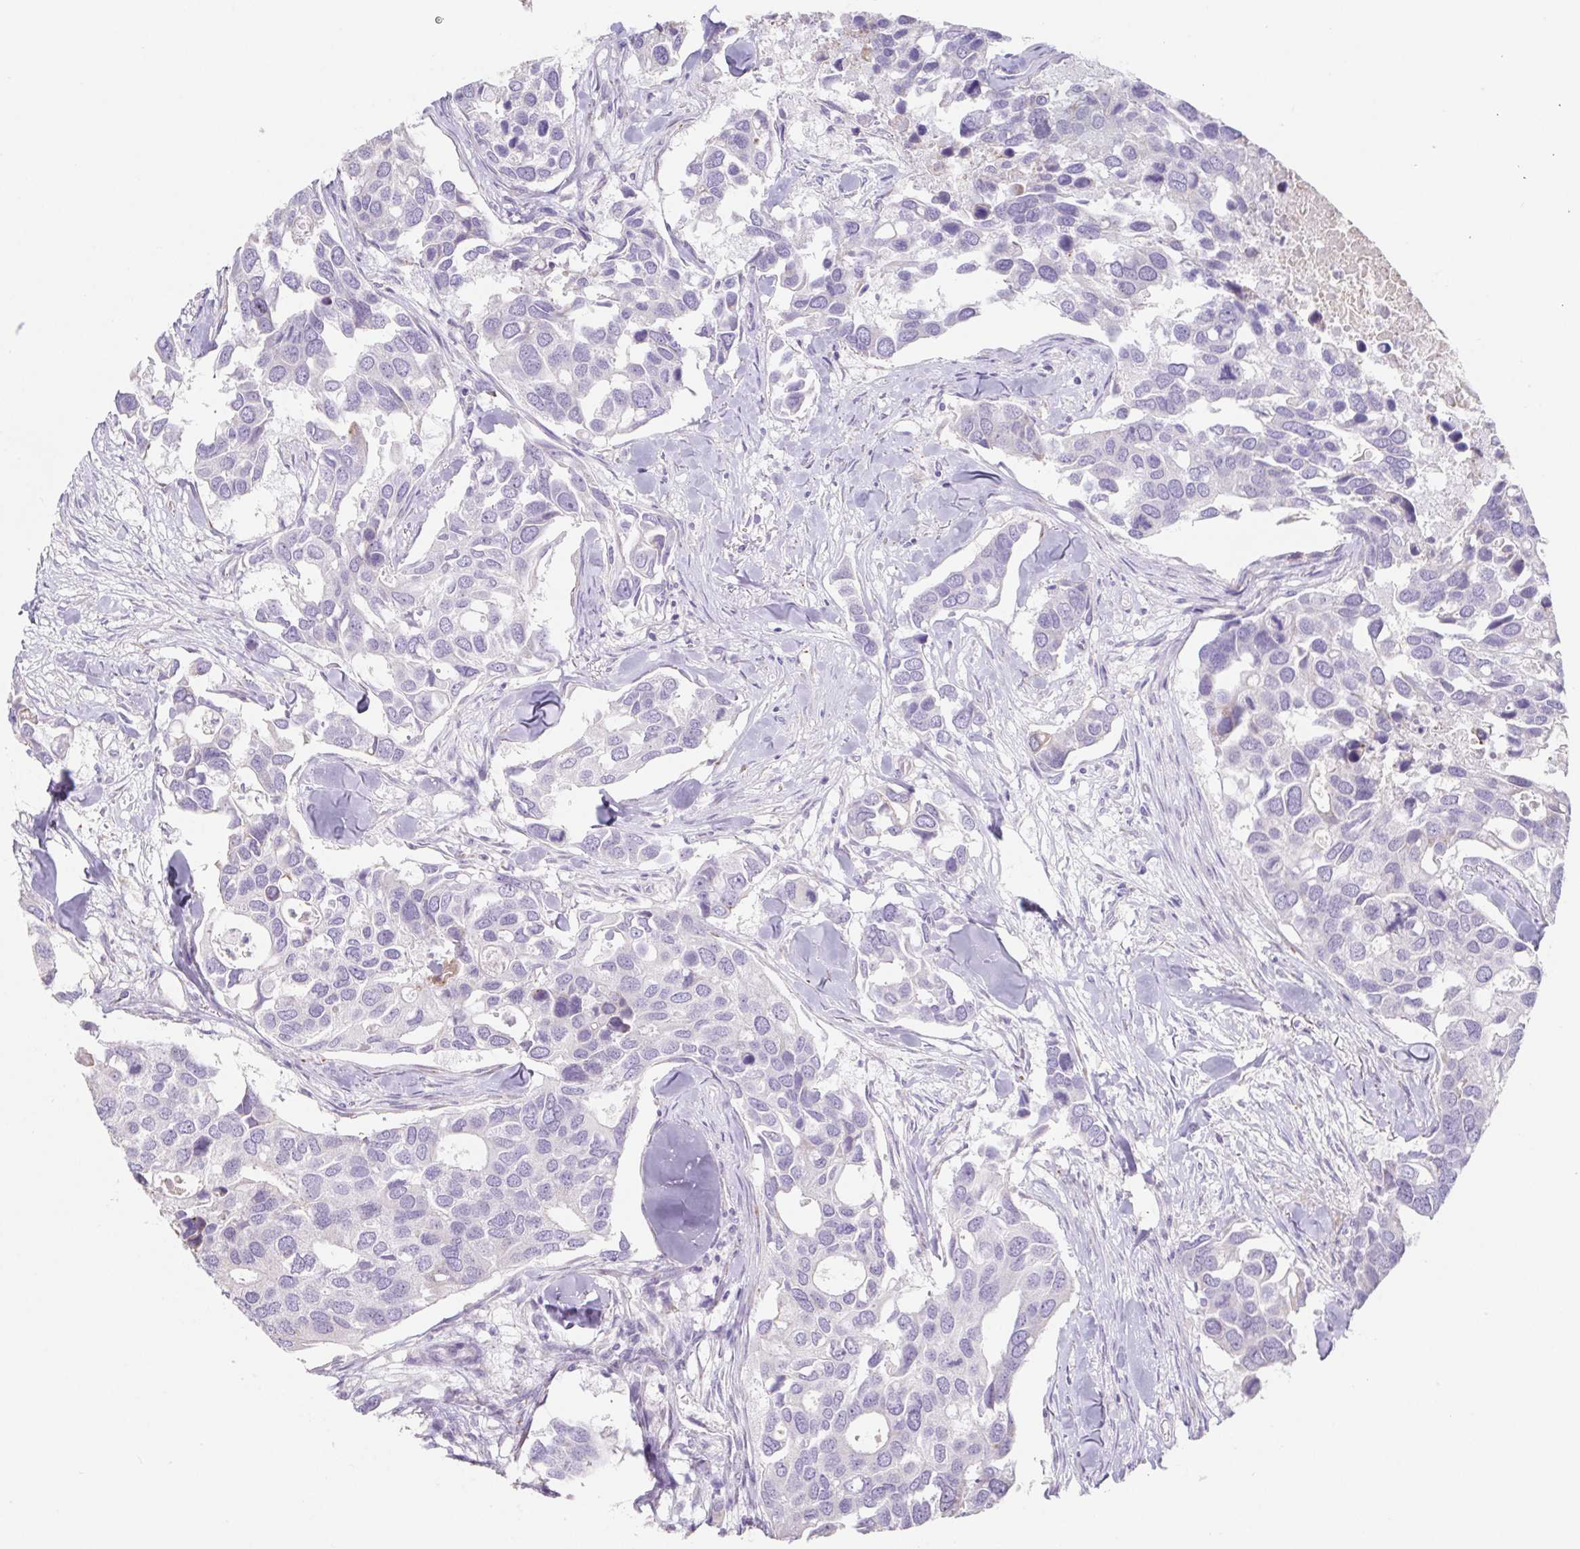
{"staining": {"intensity": "negative", "quantity": "none", "location": "none"}, "tissue": "breast cancer", "cell_type": "Tumor cells", "image_type": "cancer", "snomed": [{"axis": "morphology", "description": "Duct carcinoma"}, {"axis": "topography", "description": "Breast"}], "caption": "The image demonstrates no significant staining in tumor cells of breast infiltrating ductal carcinoma.", "gene": "HDGFL1", "patient": {"sex": "female", "age": 83}}